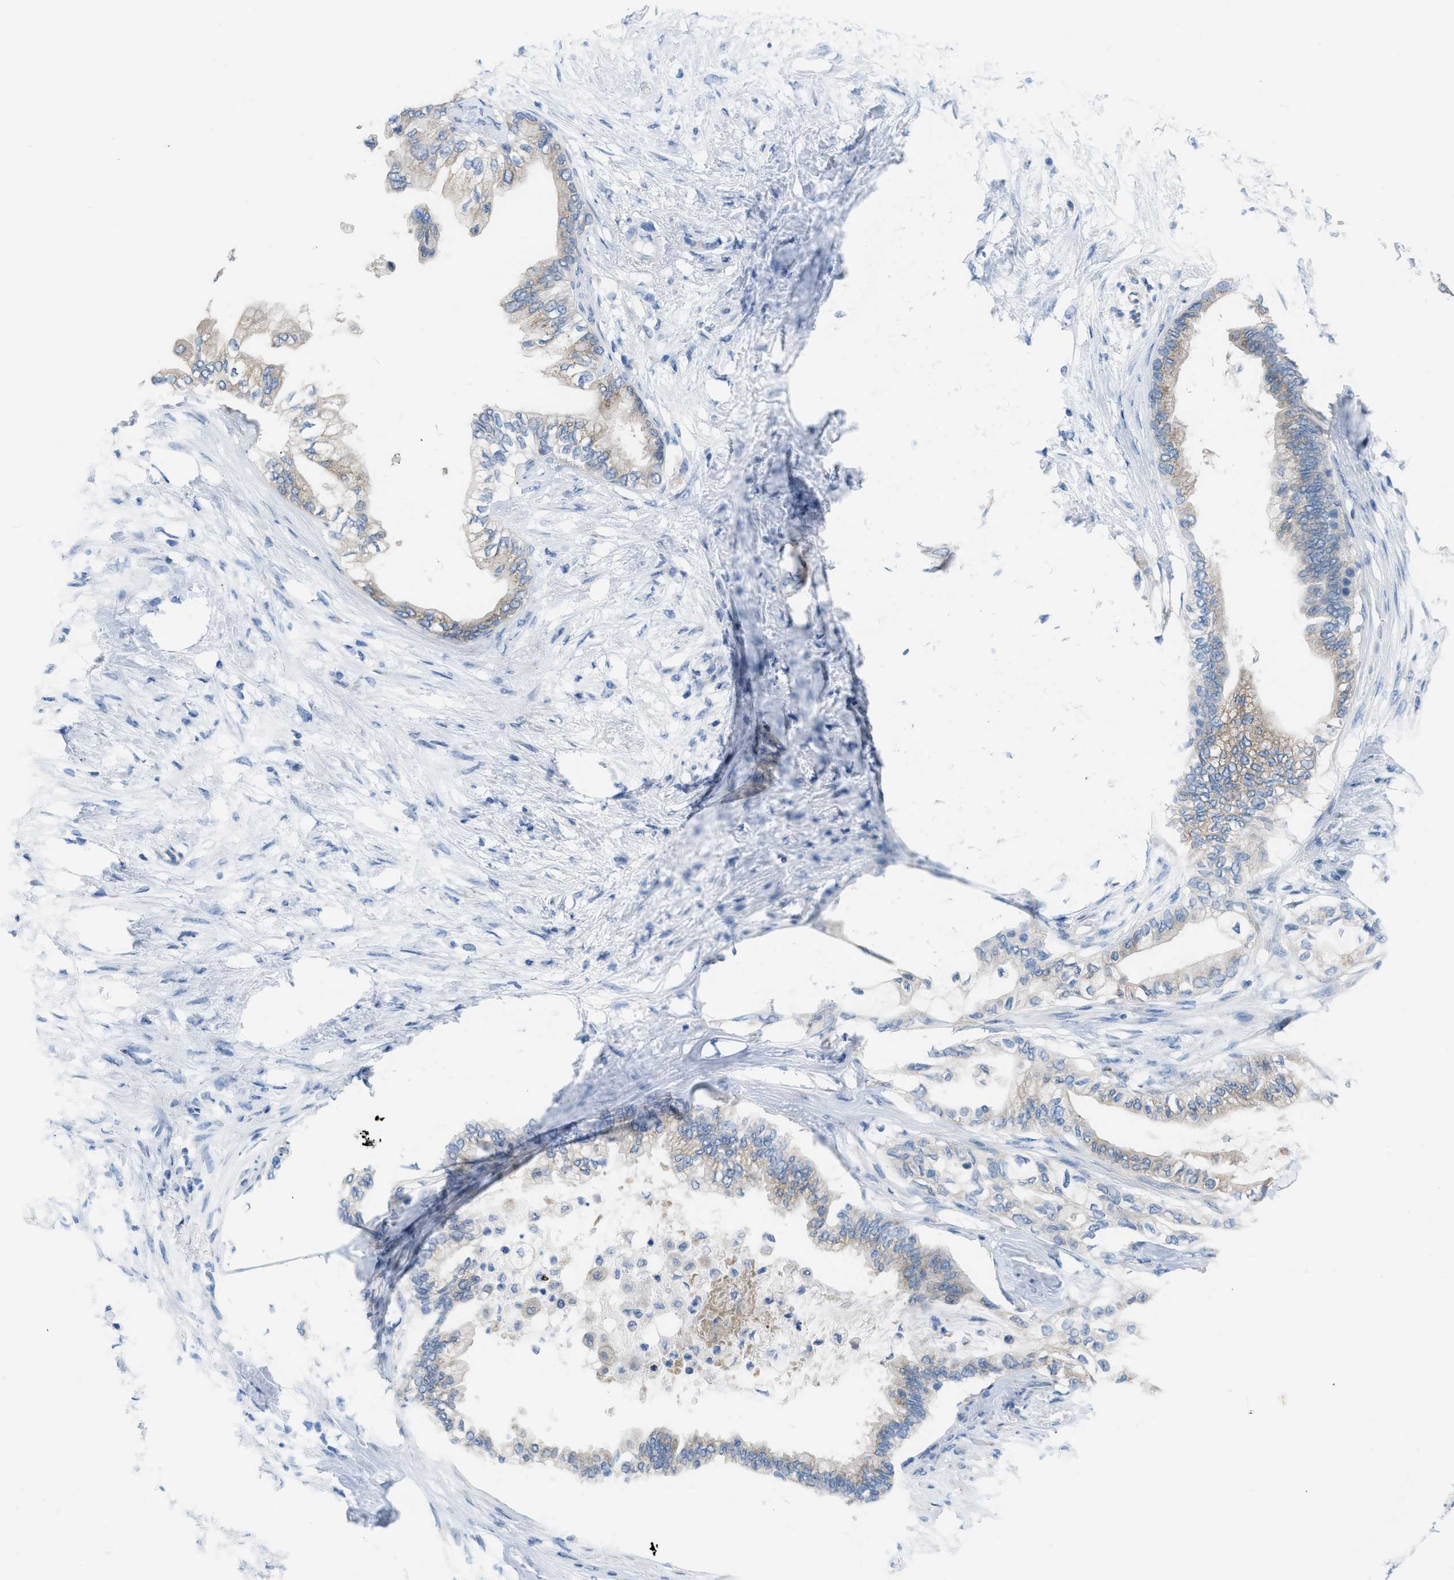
{"staining": {"intensity": "weak", "quantity": ">75%", "location": "cytoplasmic/membranous"}, "tissue": "pancreatic cancer", "cell_type": "Tumor cells", "image_type": "cancer", "snomed": [{"axis": "morphology", "description": "Normal tissue, NOS"}, {"axis": "morphology", "description": "Adenocarcinoma, NOS"}, {"axis": "topography", "description": "Pancreas"}, {"axis": "topography", "description": "Duodenum"}], "caption": "Protein staining of pancreatic adenocarcinoma tissue displays weak cytoplasmic/membranous staining in approximately >75% of tumor cells. The staining was performed using DAB (3,3'-diaminobenzidine), with brown indicating positive protein expression. Nuclei are stained blue with hematoxylin.", "gene": "ASGR1", "patient": {"sex": "female", "age": 60}}